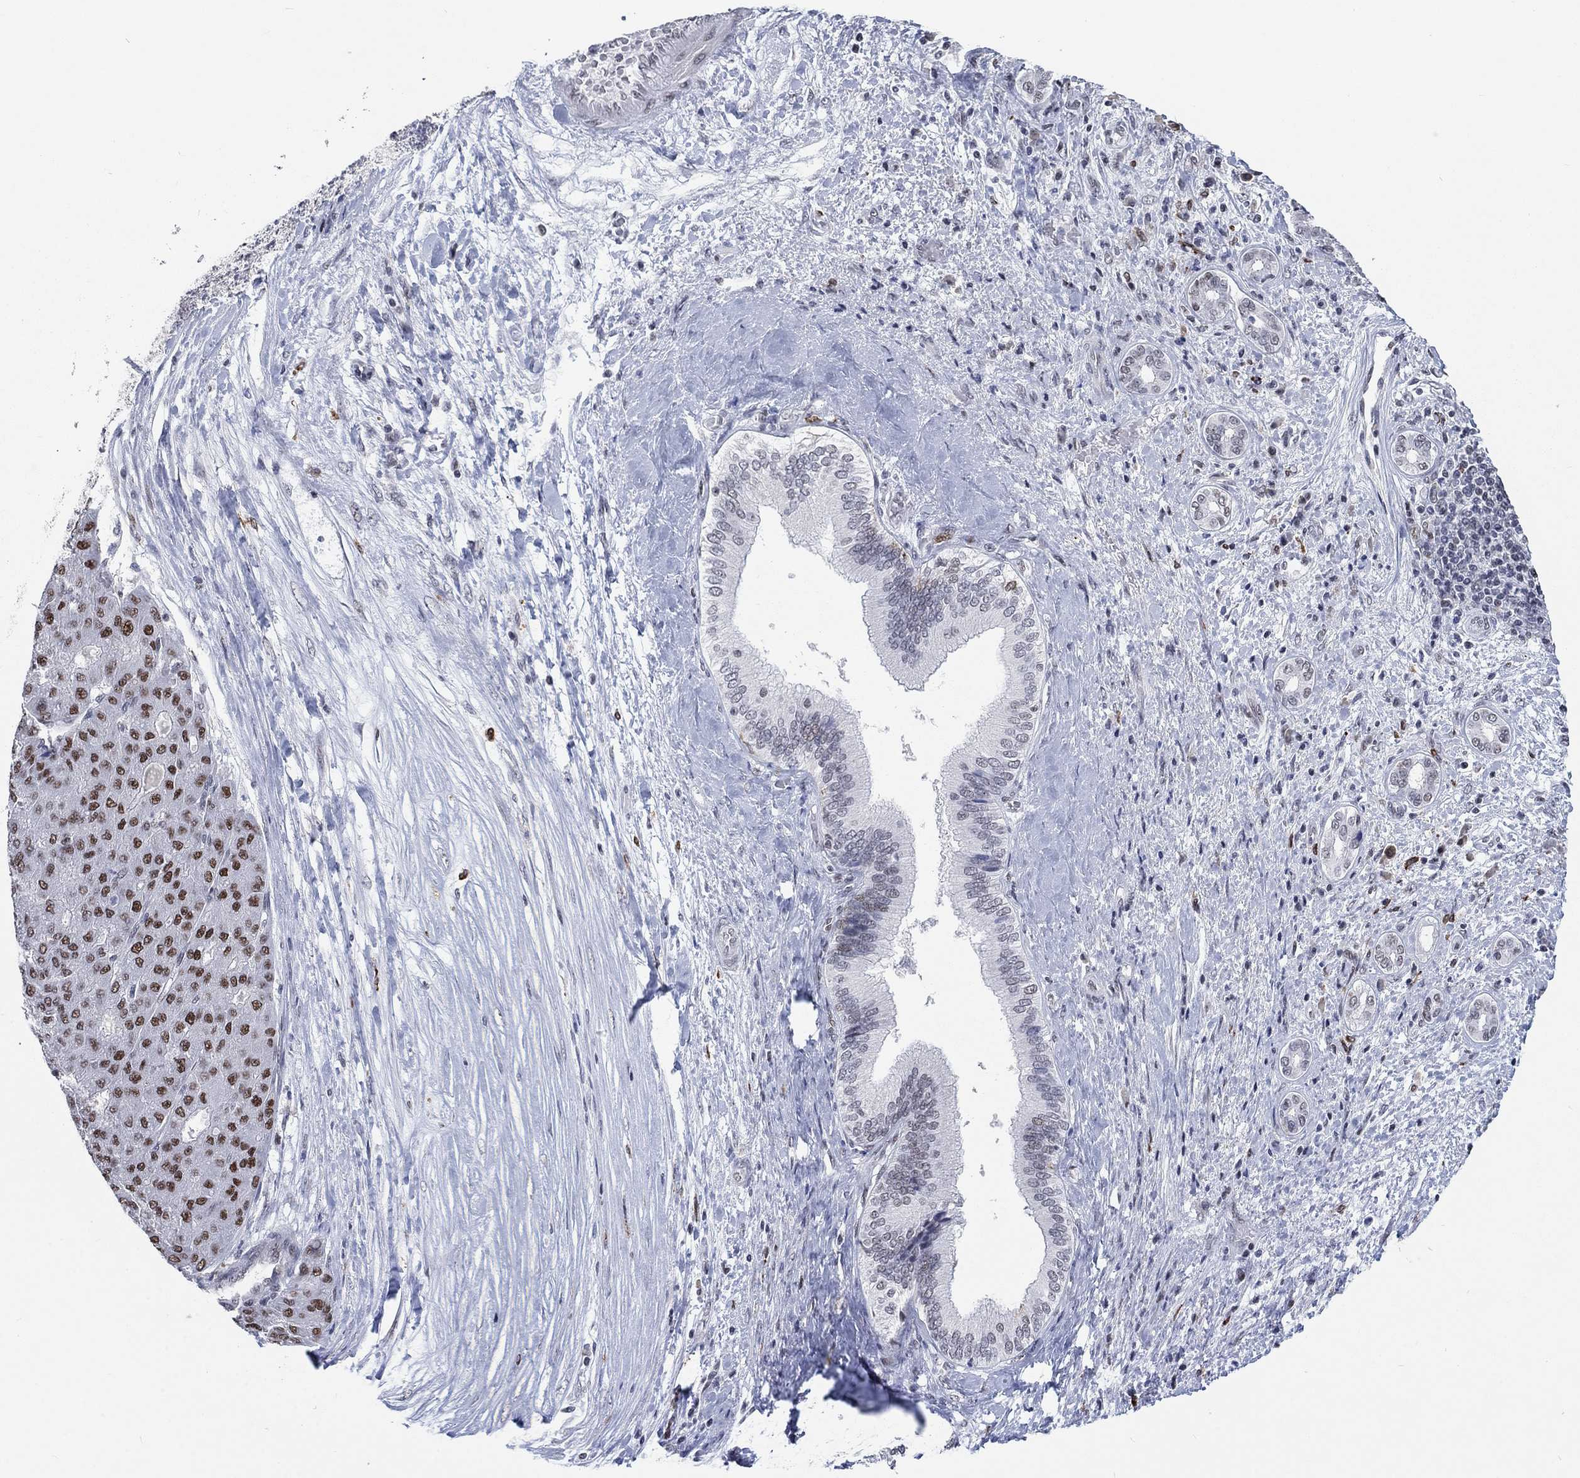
{"staining": {"intensity": "moderate", "quantity": ">75%", "location": "nuclear"}, "tissue": "liver cancer", "cell_type": "Tumor cells", "image_type": "cancer", "snomed": [{"axis": "morphology", "description": "Carcinoma, Hepatocellular, NOS"}, {"axis": "topography", "description": "Liver"}], "caption": "High-magnification brightfield microscopy of liver cancer stained with DAB (3,3'-diaminobenzidine) (brown) and counterstained with hematoxylin (blue). tumor cells exhibit moderate nuclear positivity is appreciated in approximately>75% of cells.", "gene": "HCFC1", "patient": {"sex": "male", "age": 65}}